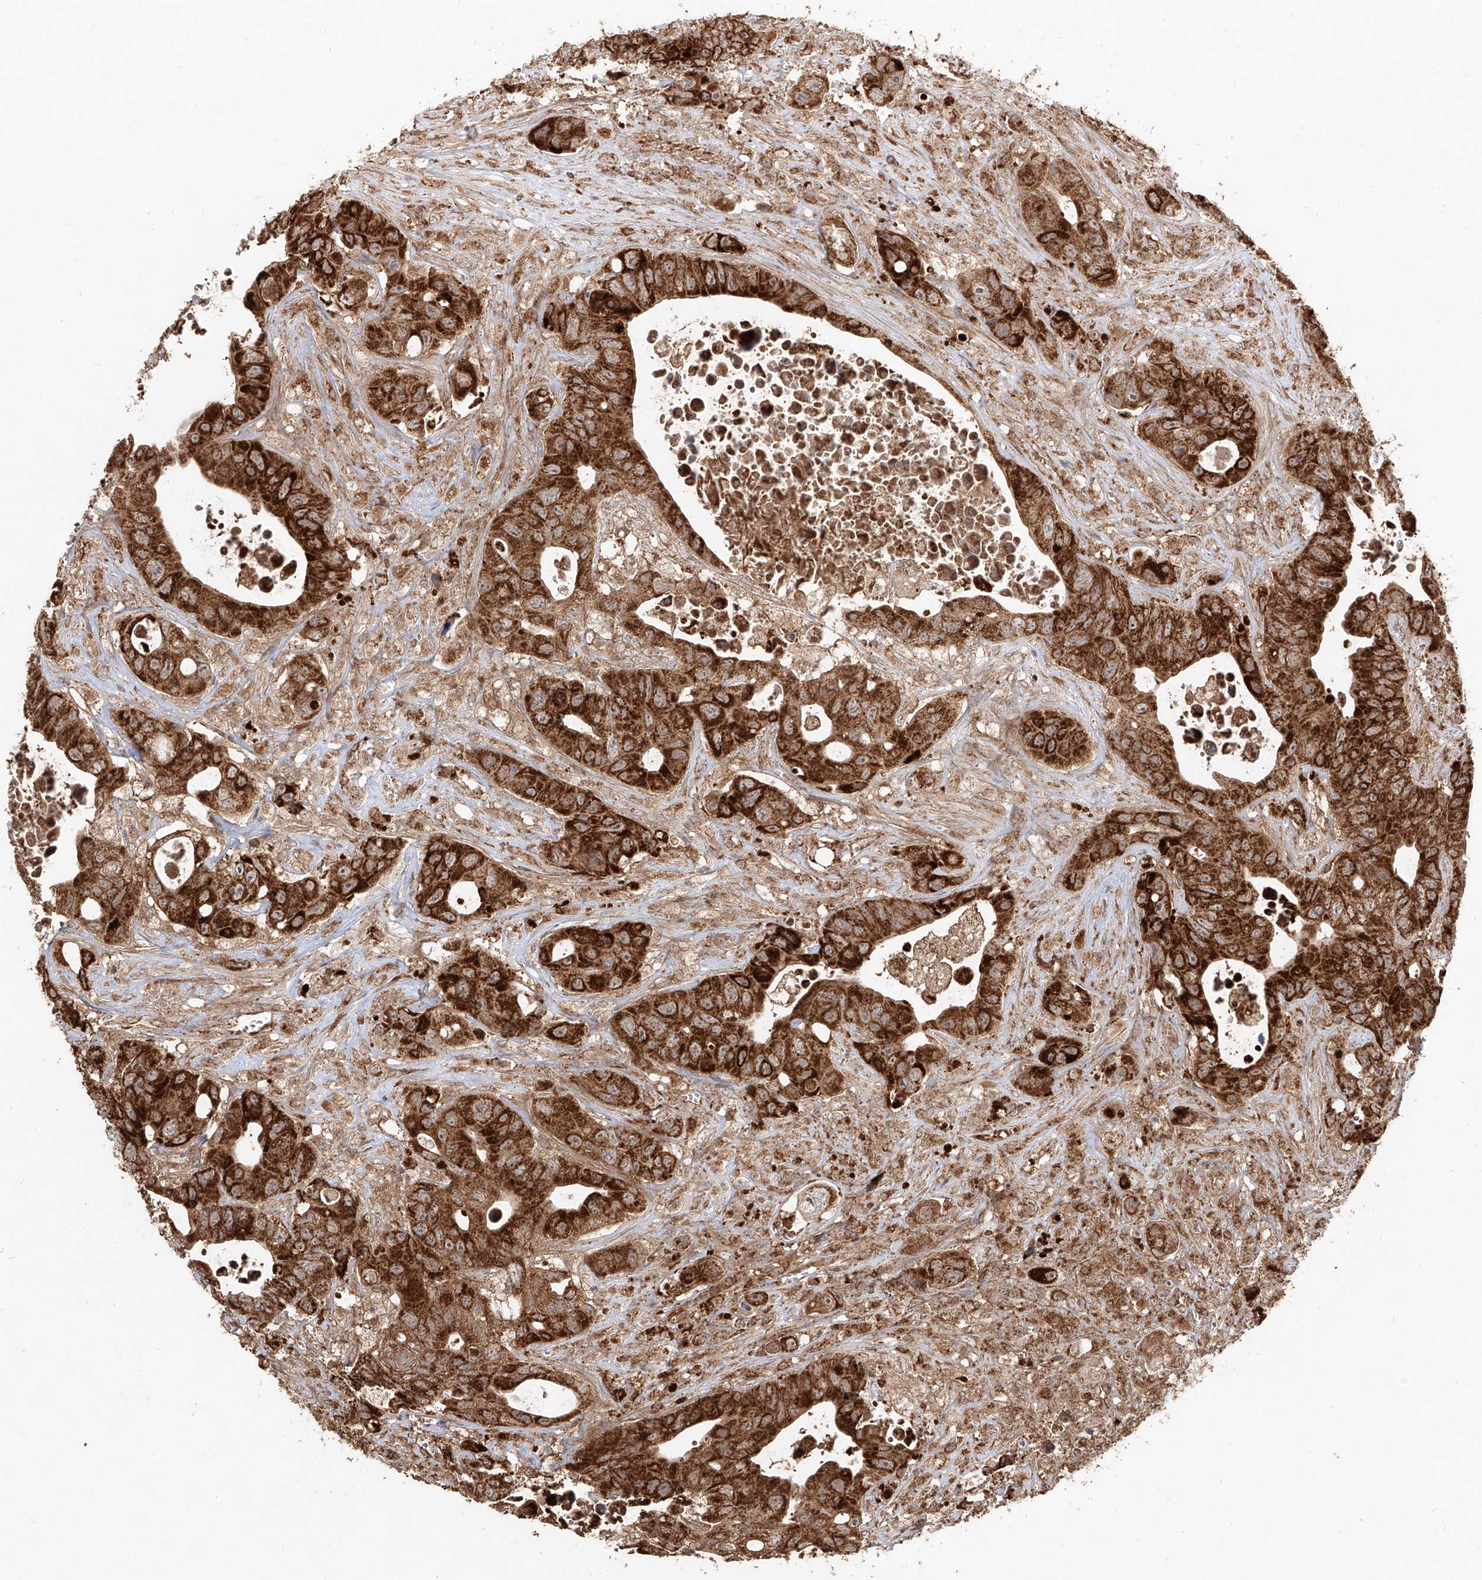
{"staining": {"intensity": "strong", "quantity": ">75%", "location": "cytoplasmic/membranous"}, "tissue": "colorectal cancer", "cell_type": "Tumor cells", "image_type": "cancer", "snomed": [{"axis": "morphology", "description": "Adenocarcinoma, NOS"}, {"axis": "topography", "description": "Colon"}], "caption": "The photomicrograph reveals staining of adenocarcinoma (colorectal), revealing strong cytoplasmic/membranous protein staining (brown color) within tumor cells. The protein is stained brown, and the nuclei are stained in blue (DAB (3,3'-diaminobenzidine) IHC with brightfield microscopy, high magnification).", "gene": "AIM2", "patient": {"sex": "female", "age": 46}}